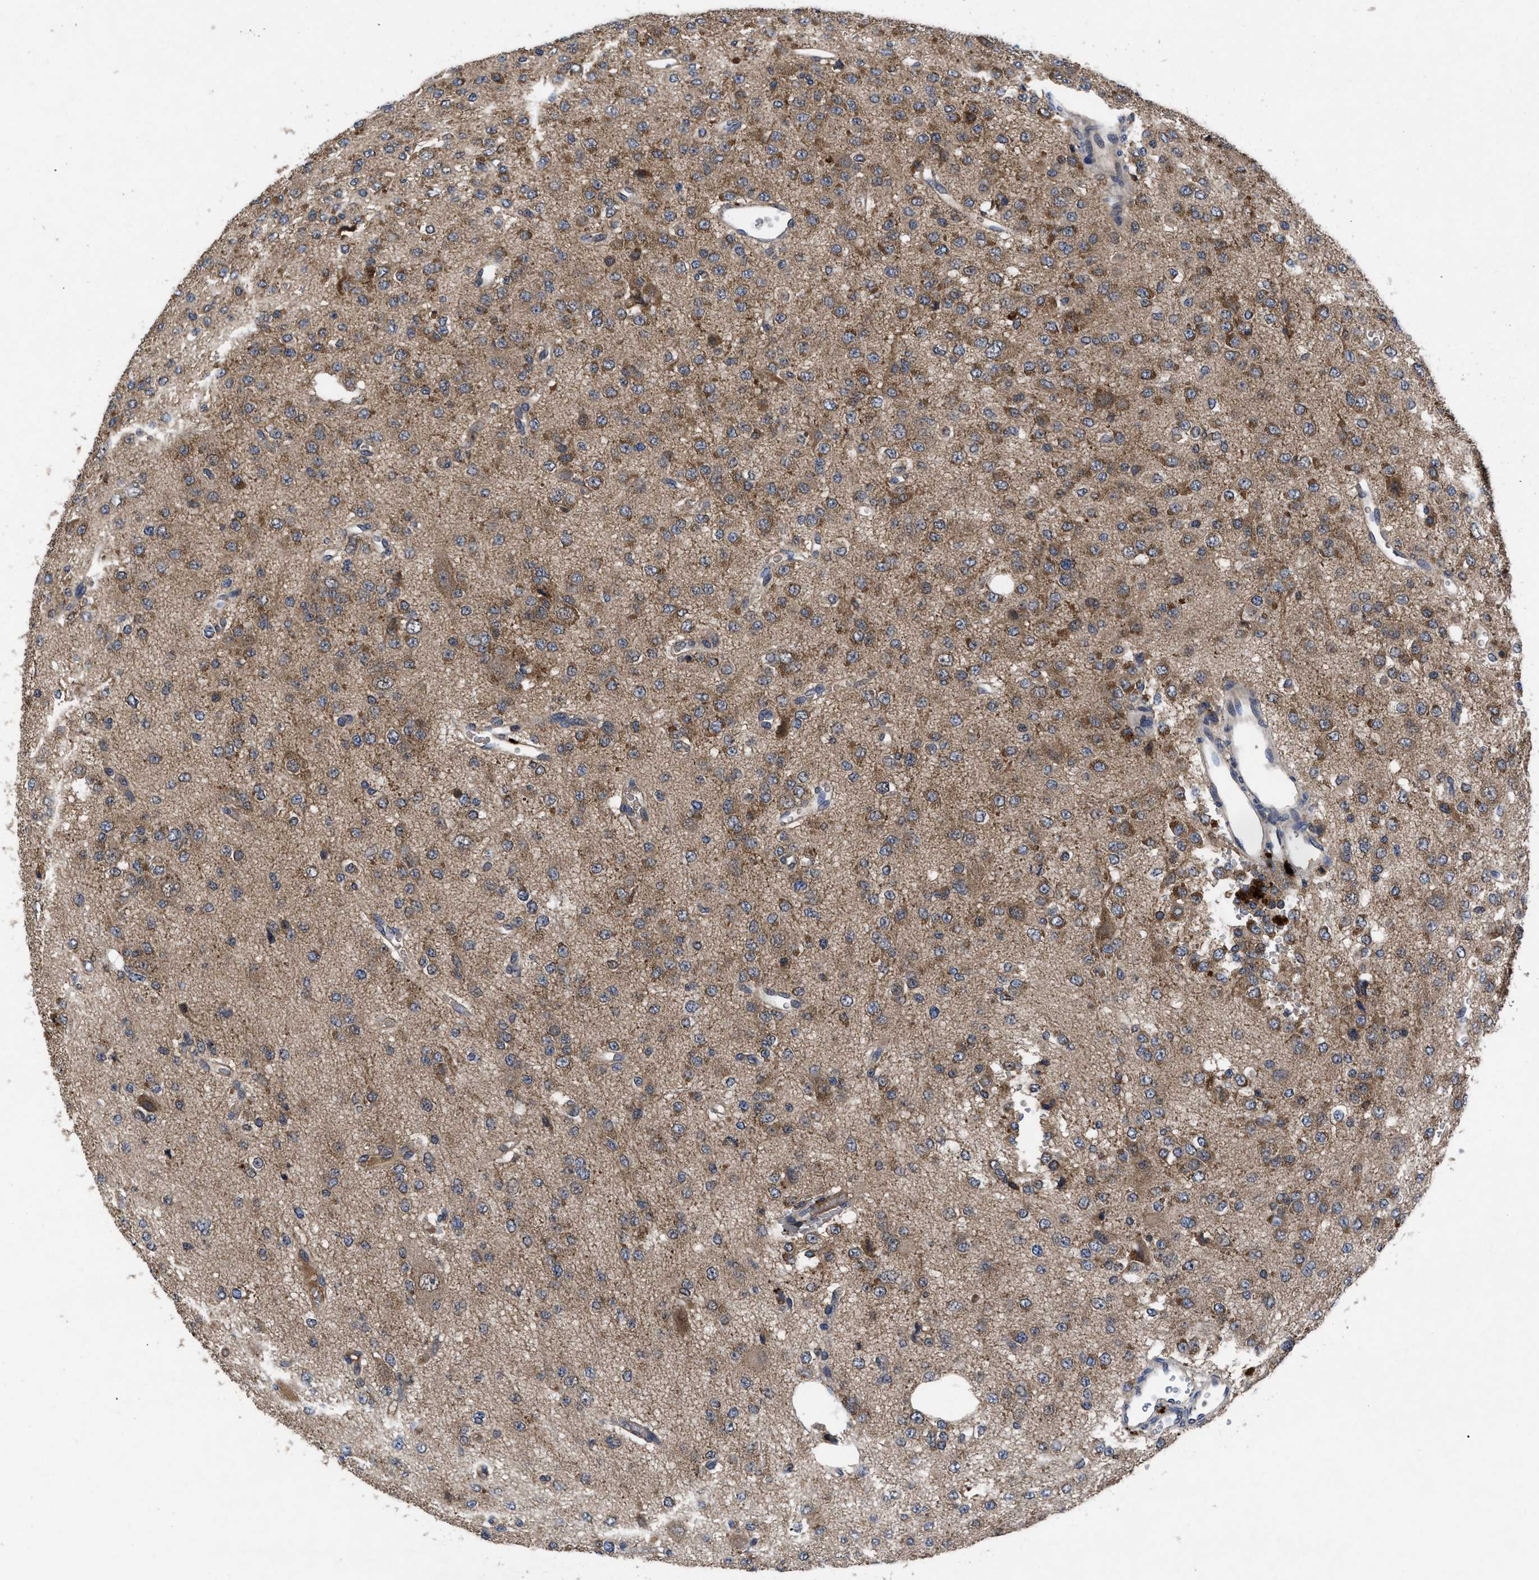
{"staining": {"intensity": "moderate", "quantity": ">75%", "location": "cytoplasmic/membranous"}, "tissue": "glioma", "cell_type": "Tumor cells", "image_type": "cancer", "snomed": [{"axis": "morphology", "description": "Glioma, malignant, Low grade"}, {"axis": "topography", "description": "Brain"}], "caption": "Protein analysis of malignant low-grade glioma tissue reveals moderate cytoplasmic/membranous staining in approximately >75% of tumor cells.", "gene": "LRRC3", "patient": {"sex": "male", "age": 38}}